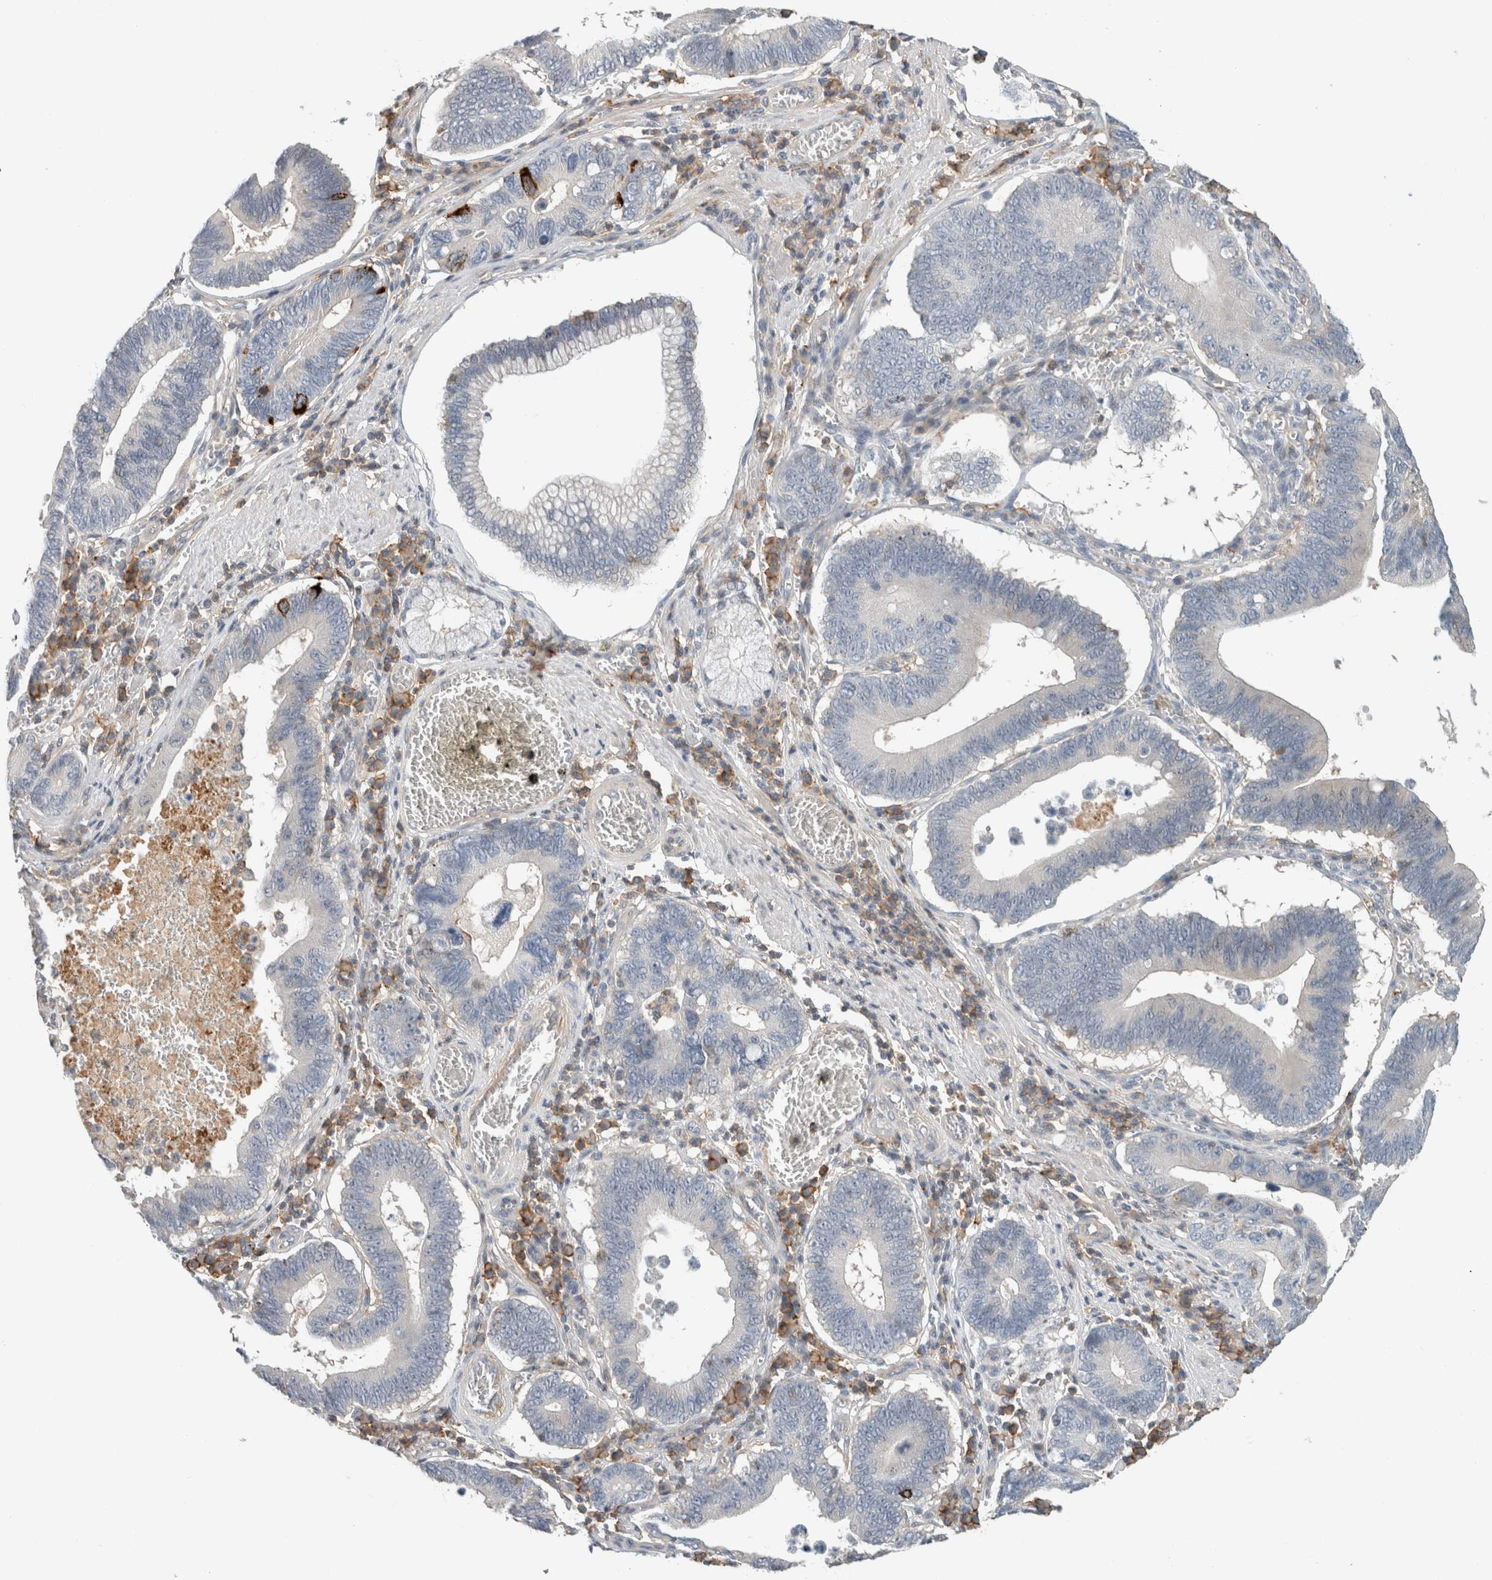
{"staining": {"intensity": "negative", "quantity": "none", "location": "none"}, "tissue": "stomach cancer", "cell_type": "Tumor cells", "image_type": "cancer", "snomed": [{"axis": "morphology", "description": "Adenocarcinoma, NOS"}, {"axis": "topography", "description": "Stomach"}, {"axis": "topography", "description": "Gastric cardia"}], "caption": "A photomicrograph of human adenocarcinoma (stomach) is negative for staining in tumor cells.", "gene": "ERCC6L2", "patient": {"sex": "male", "age": 59}}